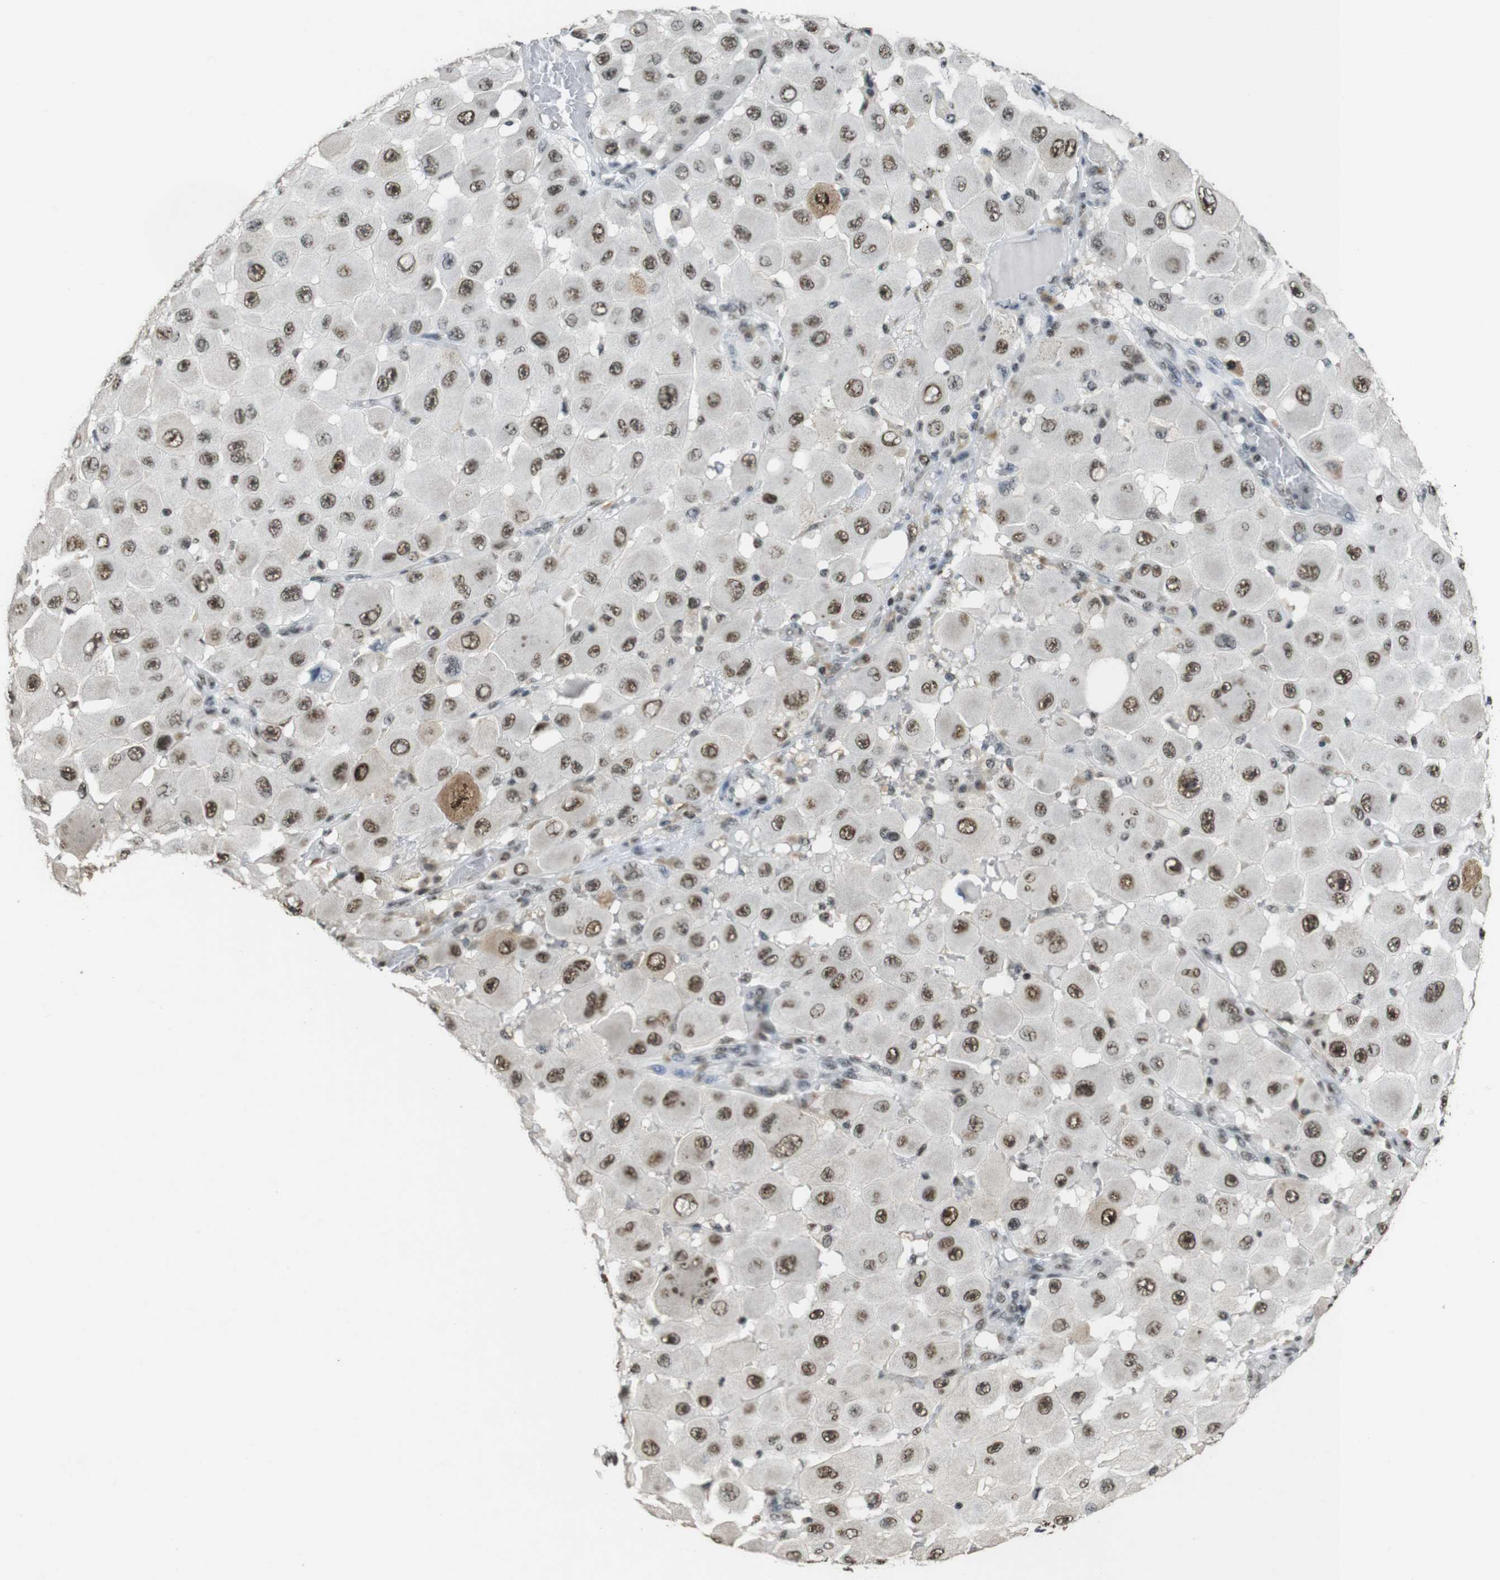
{"staining": {"intensity": "moderate", "quantity": ">75%", "location": "nuclear"}, "tissue": "melanoma", "cell_type": "Tumor cells", "image_type": "cancer", "snomed": [{"axis": "morphology", "description": "Malignant melanoma, NOS"}, {"axis": "topography", "description": "Skin"}], "caption": "Protein analysis of melanoma tissue exhibits moderate nuclear positivity in approximately >75% of tumor cells.", "gene": "CSNK2B", "patient": {"sex": "female", "age": 81}}